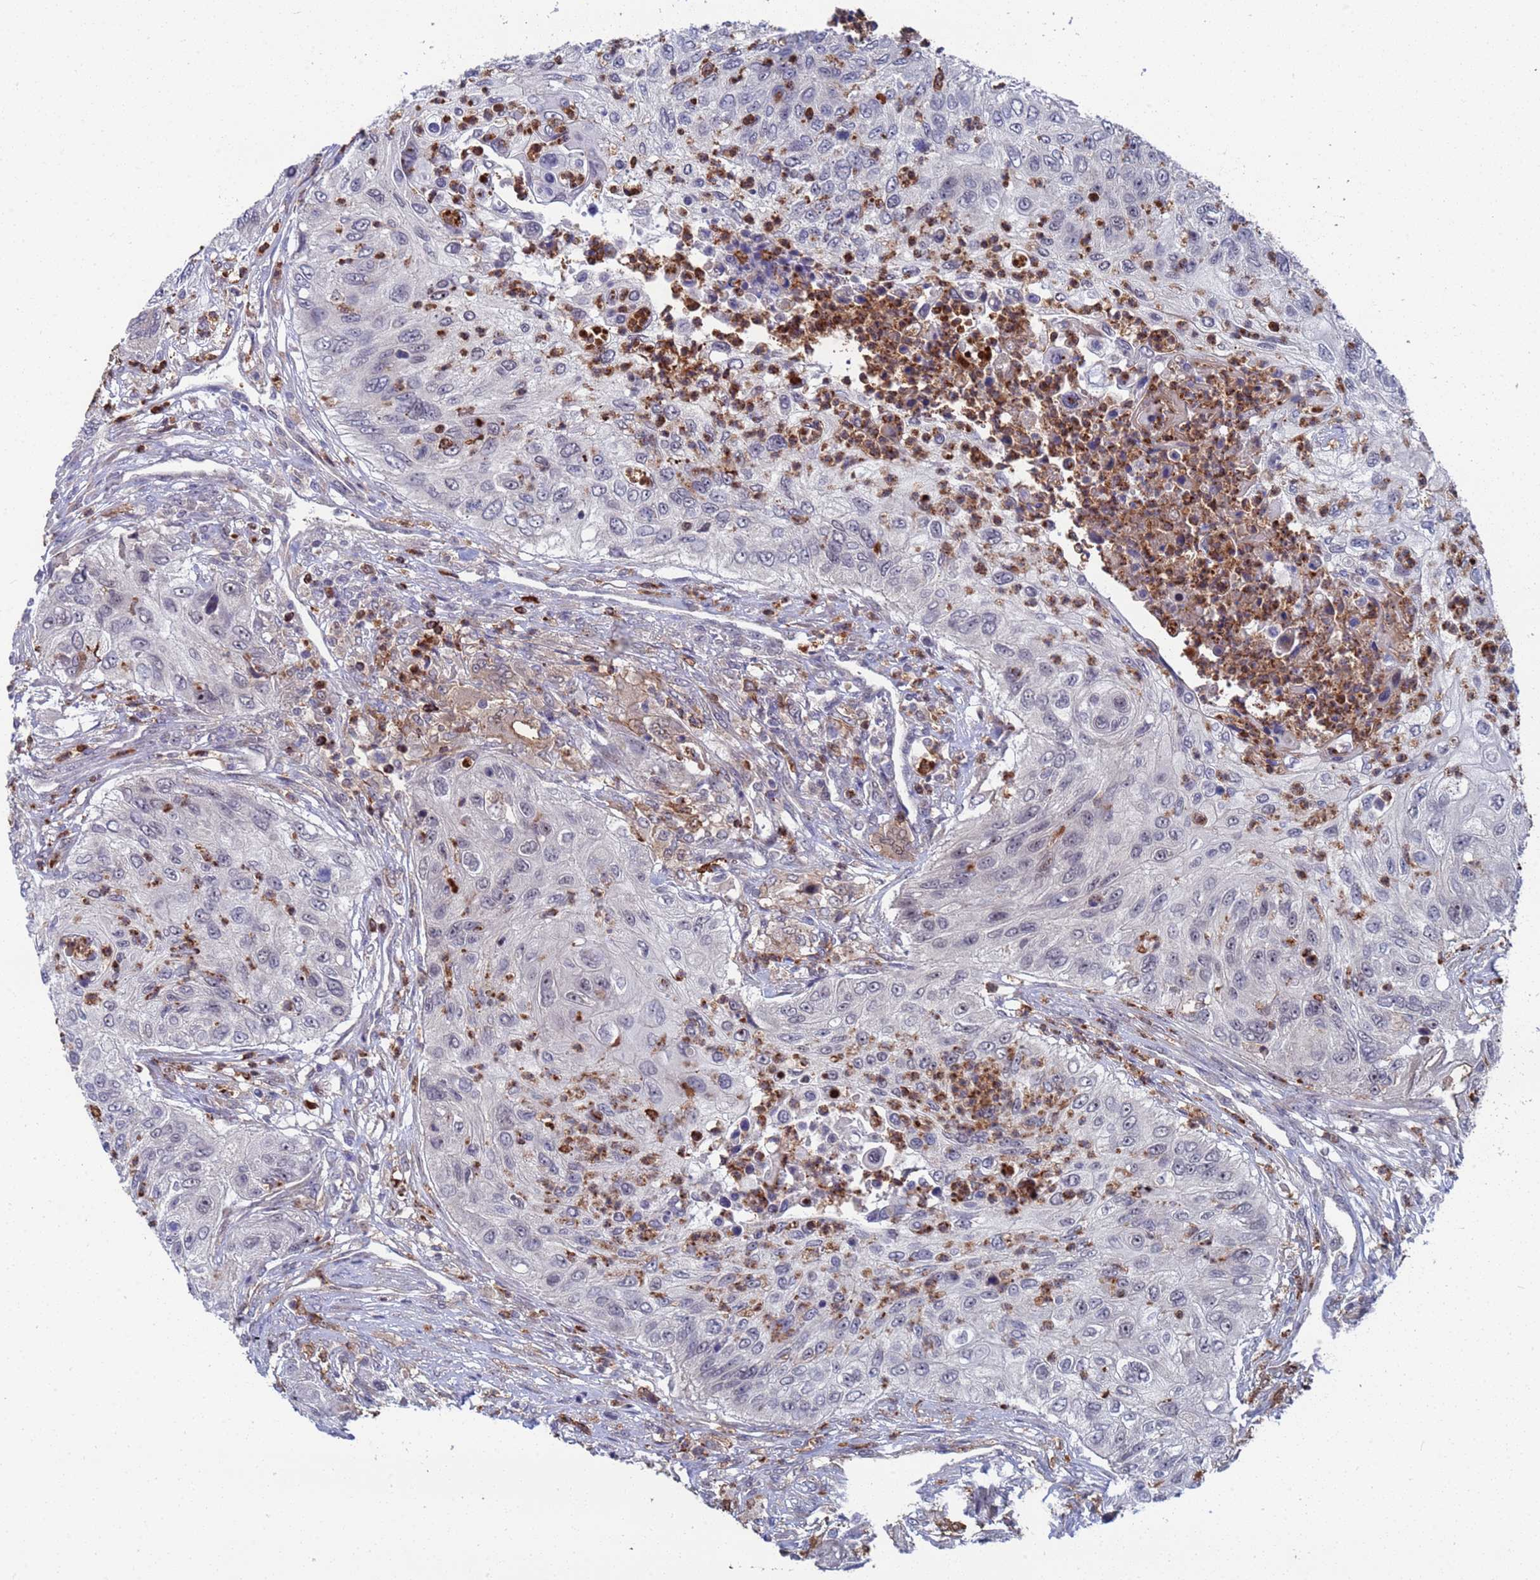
{"staining": {"intensity": "negative", "quantity": "none", "location": "none"}, "tissue": "urothelial cancer", "cell_type": "Tumor cells", "image_type": "cancer", "snomed": [{"axis": "morphology", "description": "Urothelial carcinoma, High grade"}, {"axis": "topography", "description": "Urinary bladder"}], "caption": "Tumor cells show no significant protein expression in urothelial carcinoma (high-grade).", "gene": "TMBIM6", "patient": {"sex": "female", "age": 60}}